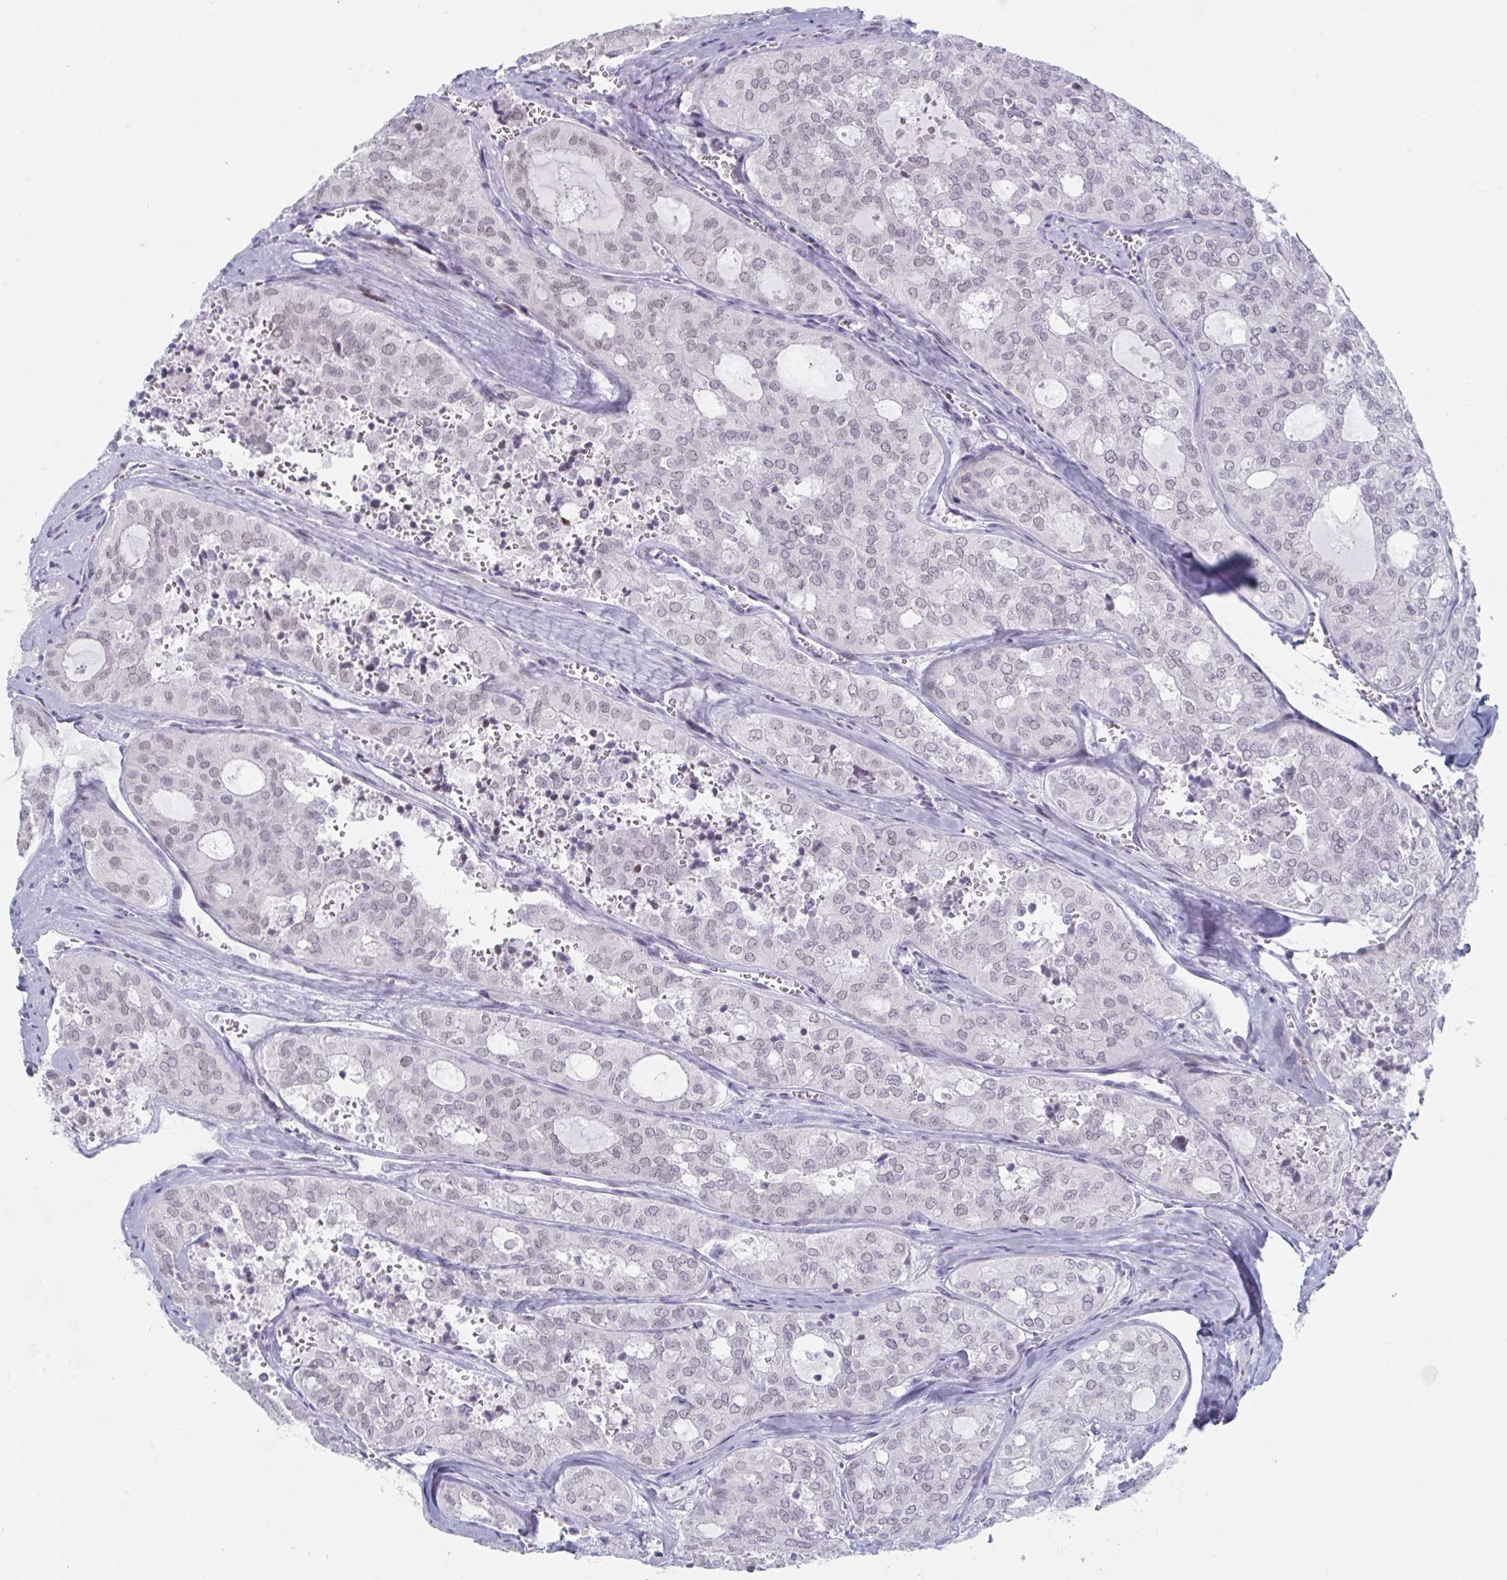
{"staining": {"intensity": "weak", "quantity": ">75%", "location": "nuclear"}, "tissue": "thyroid cancer", "cell_type": "Tumor cells", "image_type": "cancer", "snomed": [{"axis": "morphology", "description": "Follicular adenoma carcinoma, NOS"}, {"axis": "topography", "description": "Thyroid gland"}], "caption": "IHC histopathology image of neoplastic tissue: human thyroid cancer stained using immunohistochemistry reveals low levels of weak protein expression localized specifically in the nuclear of tumor cells, appearing as a nuclear brown color.", "gene": "NR1H2", "patient": {"sex": "male", "age": 75}}